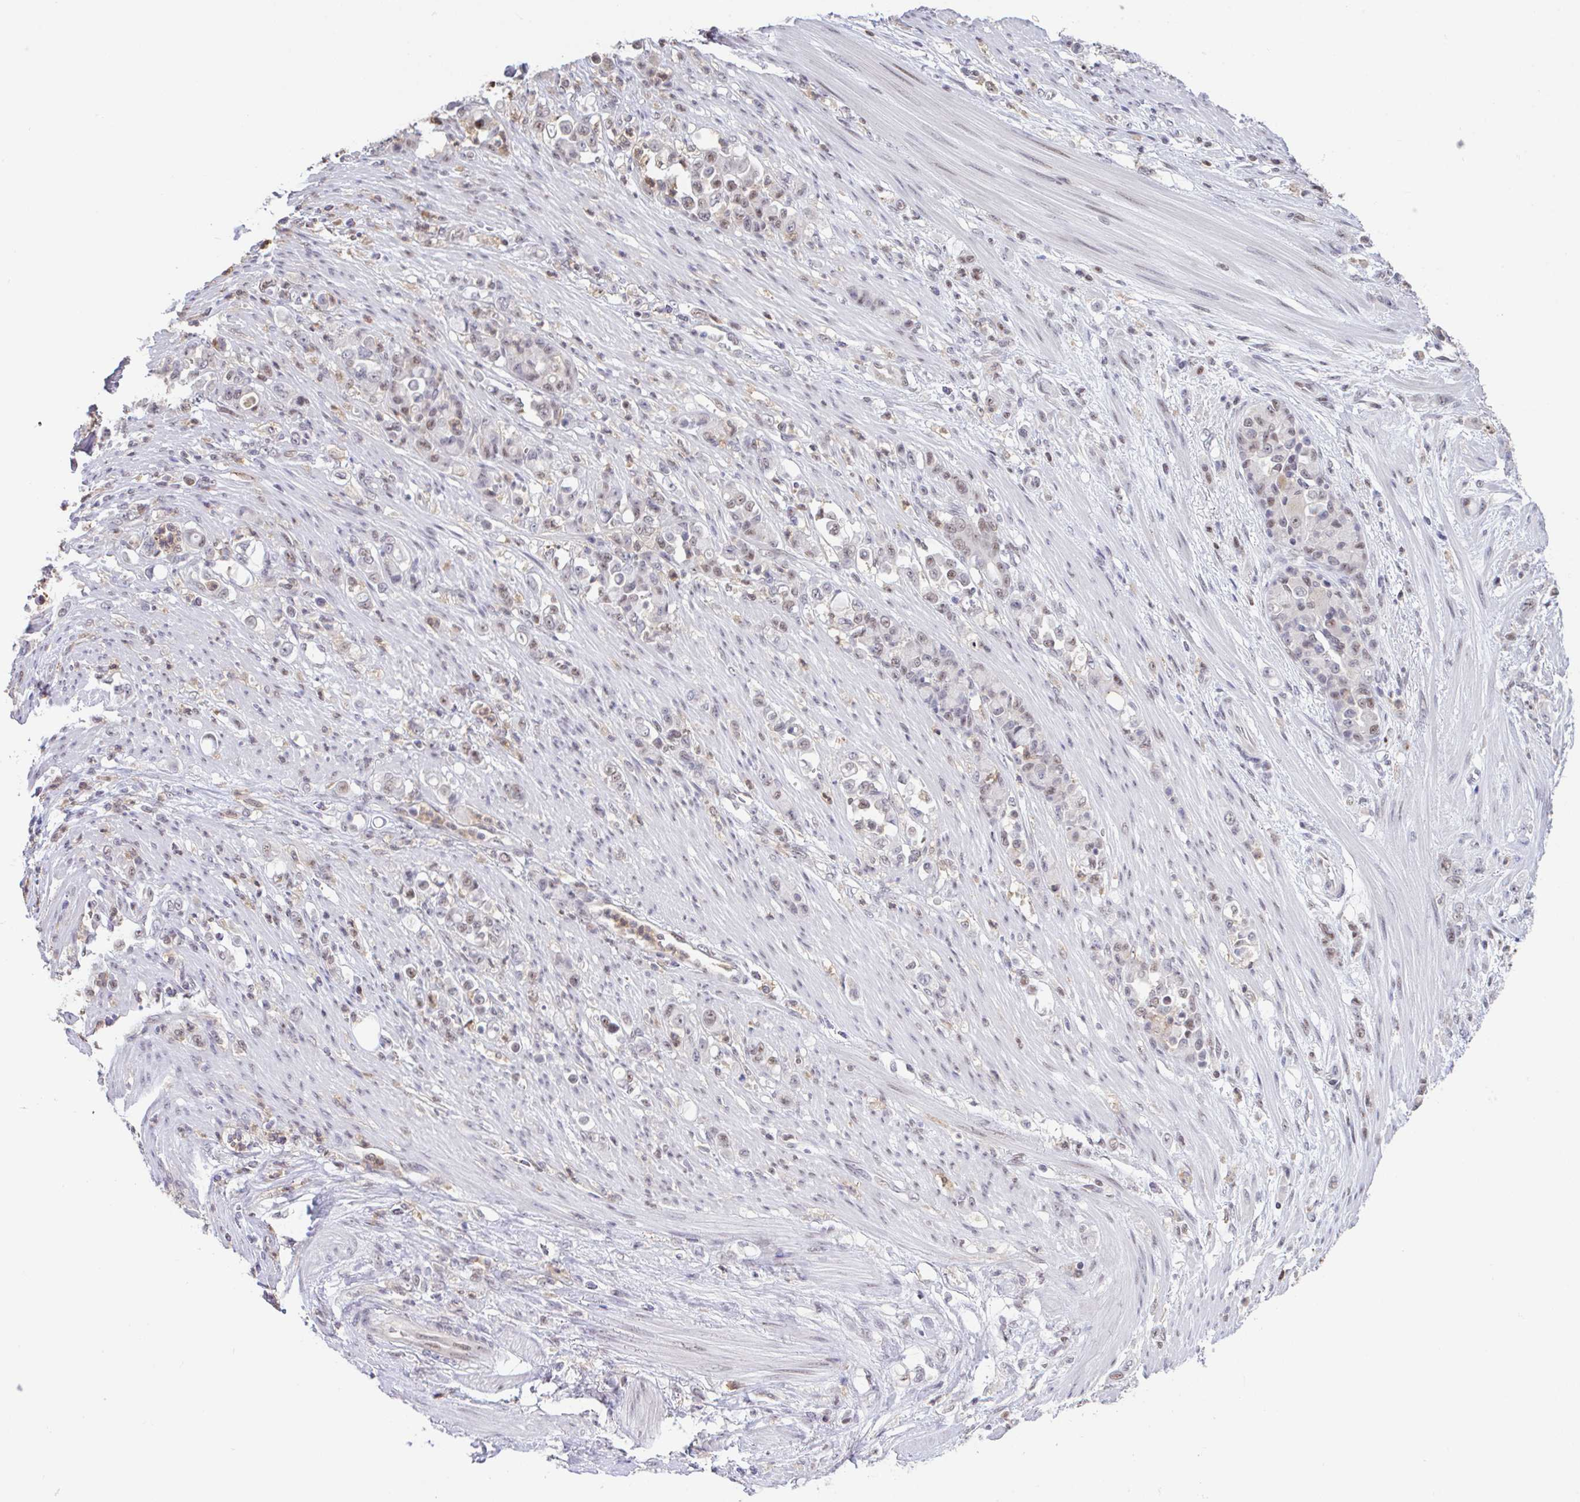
{"staining": {"intensity": "weak", "quantity": "25%-75%", "location": "nuclear"}, "tissue": "stomach cancer", "cell_type": "Tumor cells", "image_type": "cancer", "snomed": [{"axis": "morphology", "description": "Normal tissue, NOS"}, {"axis": "morphology", "description": "Adenocarcinoma, NOS"}, {"axis": "topography", "description": "Stomach"}], "caption": "Tumor cells exhibit low levels of weak nuclear expression in about 25%-75% of cells in human stomach cancer (adenocarcinoma).", "gene": "OR6K3", "patient": {"sex": "female", "age": 79}}